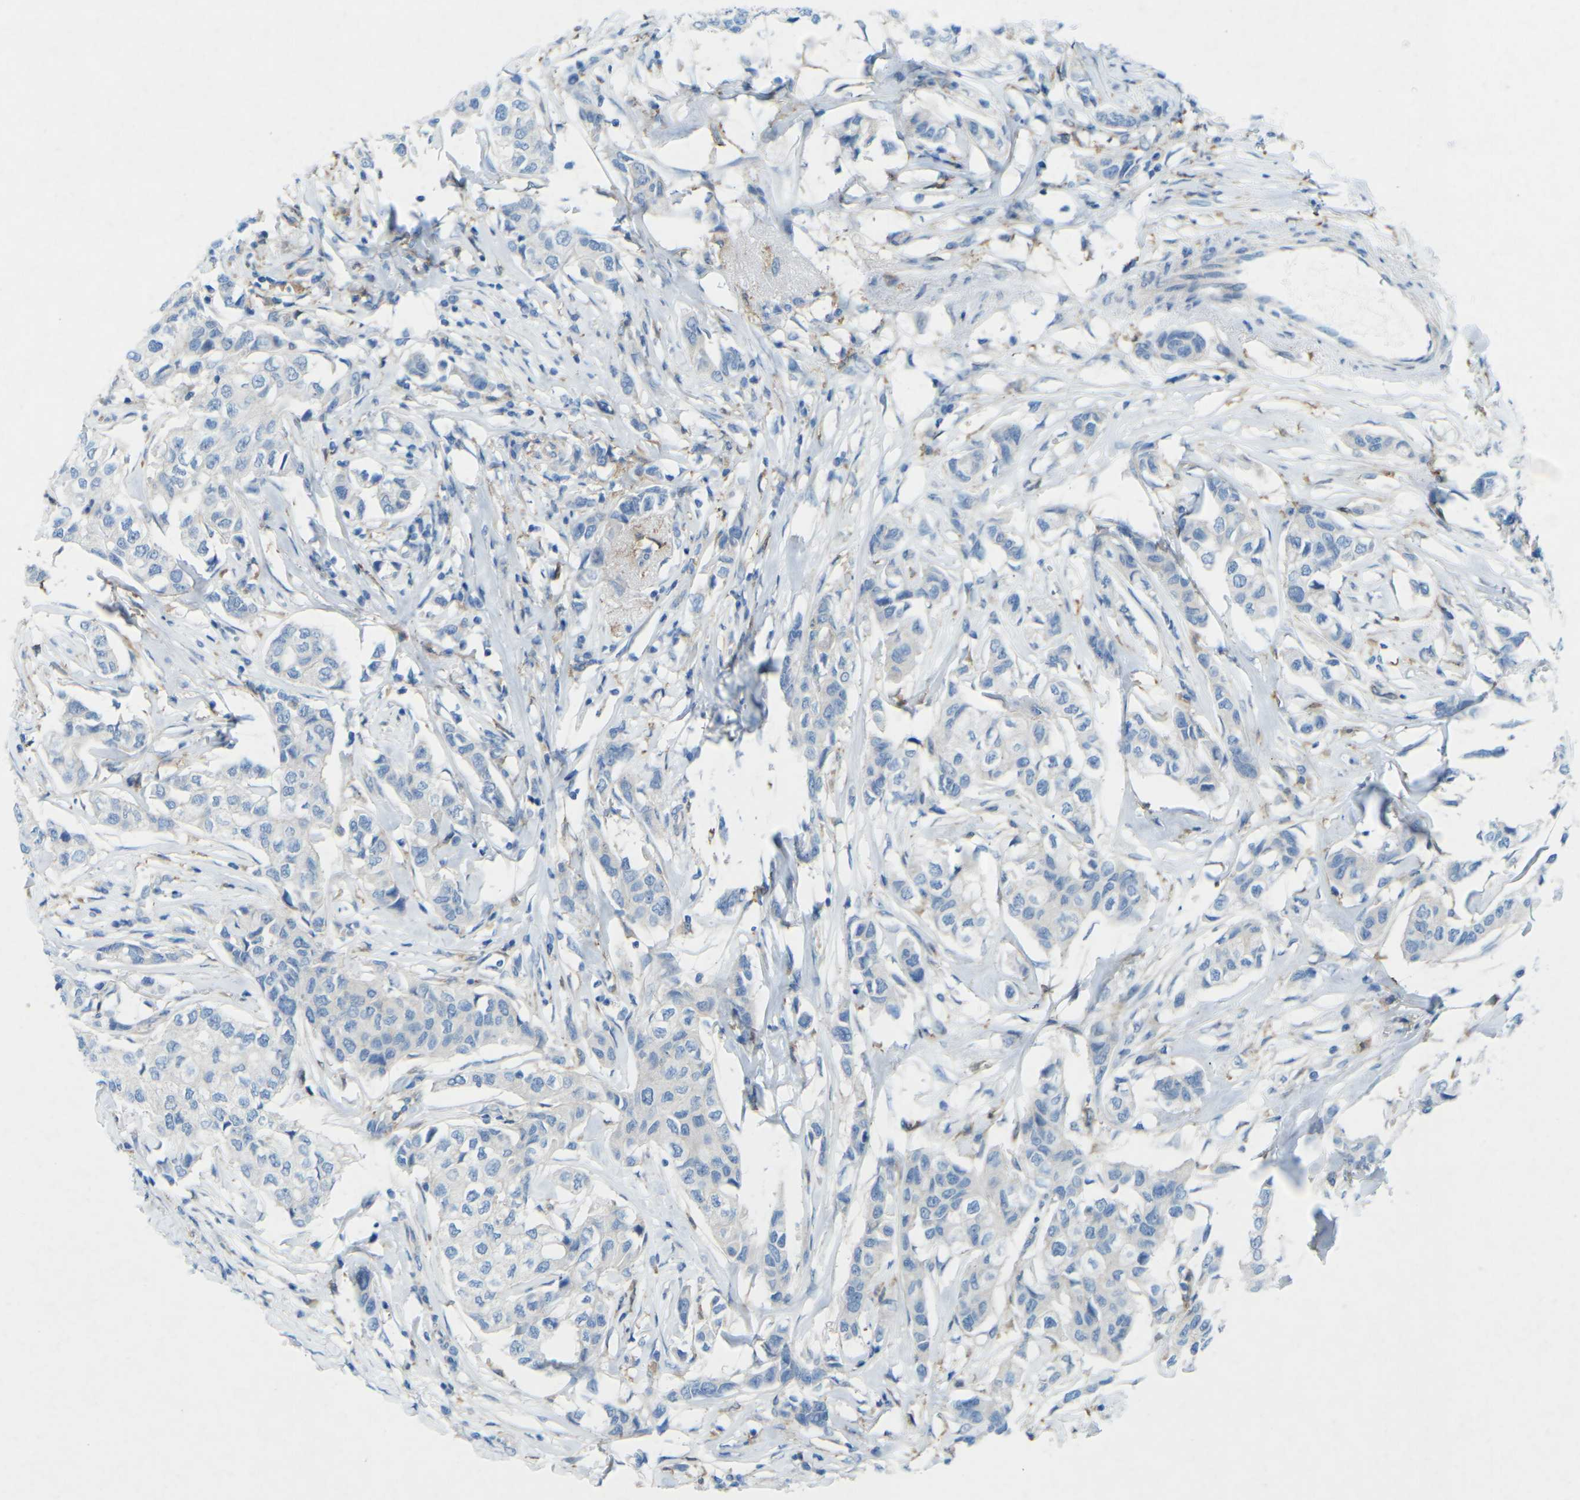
{"staining": {"intensity": "negative", "quantity": "none", "location": "none"}, "tissue": "breast cancer", "cell_type": "Tumor cells", "image_type": "cancer", "snomed": [{"axis": "morphology", "description": "Duct carcinoma"}, {"axis": "topography", "description": "Breast"}], "caption": "IHC of human breast cancer demonstrates no staining in tumor cells.", "gene": "STK11", "patient": {"sex": "female", "age": 80}}